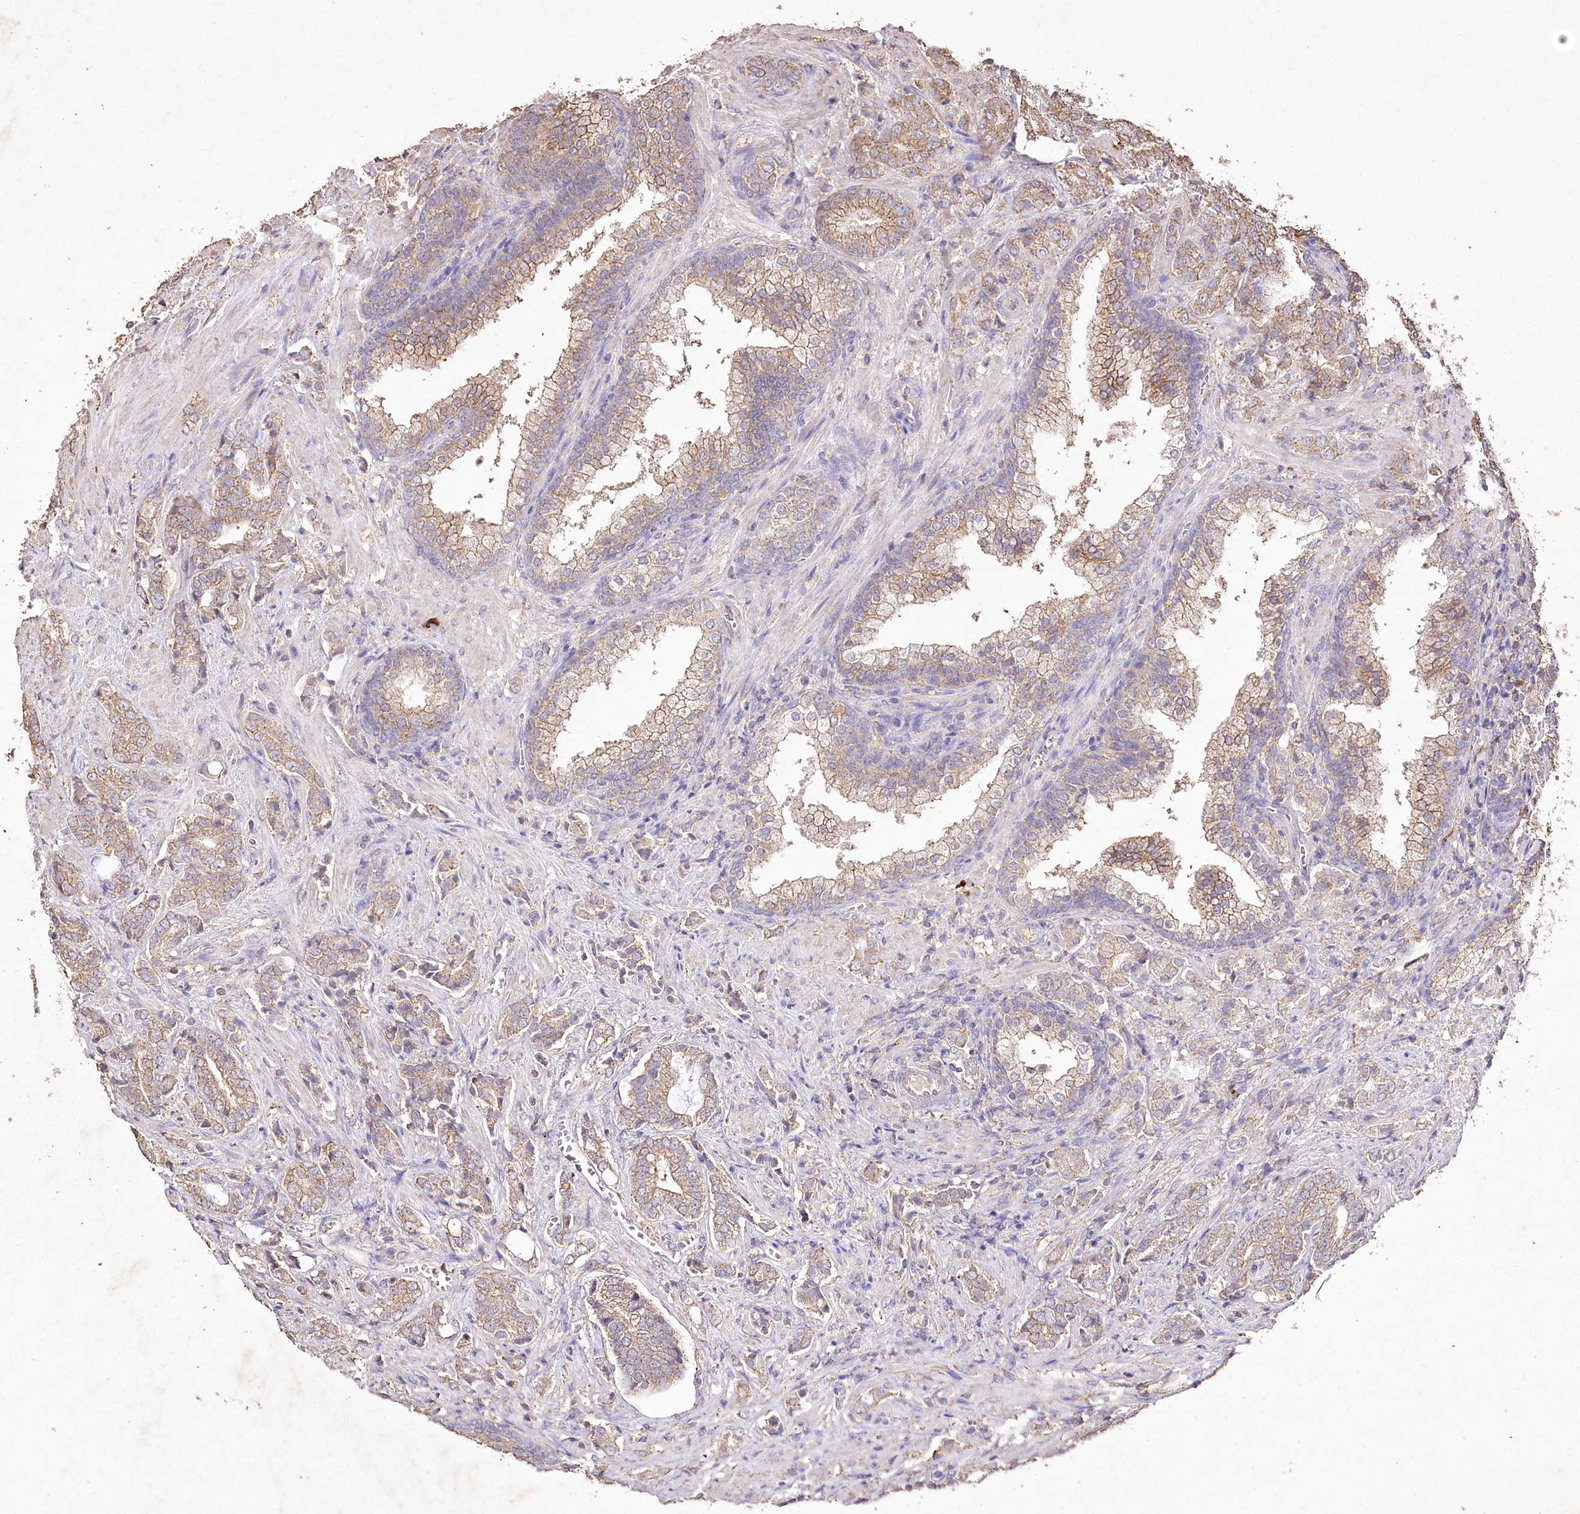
{"staining": {"intensity": "moderate", "quantity": ">75%", "location": "cytoplasmic/membranous"}, "tissue": "prostate cancer", "cell_type": "Tumor cells", "image_type": "cancer", "snomed": [{"axis": "morphology", "description": "Adenocarcinoma, High grade"}, {"axis": "topography", "description": "Prostate"}], "caption": "A high-resolution histopathology image shows IHC staining of prostate cancer, which demonstrates moderate cytoplasmic/membranous positivity in about >75% of tumor cells.", "gene": "IREB2", "patient": {"sex": "male", "age": 57}}